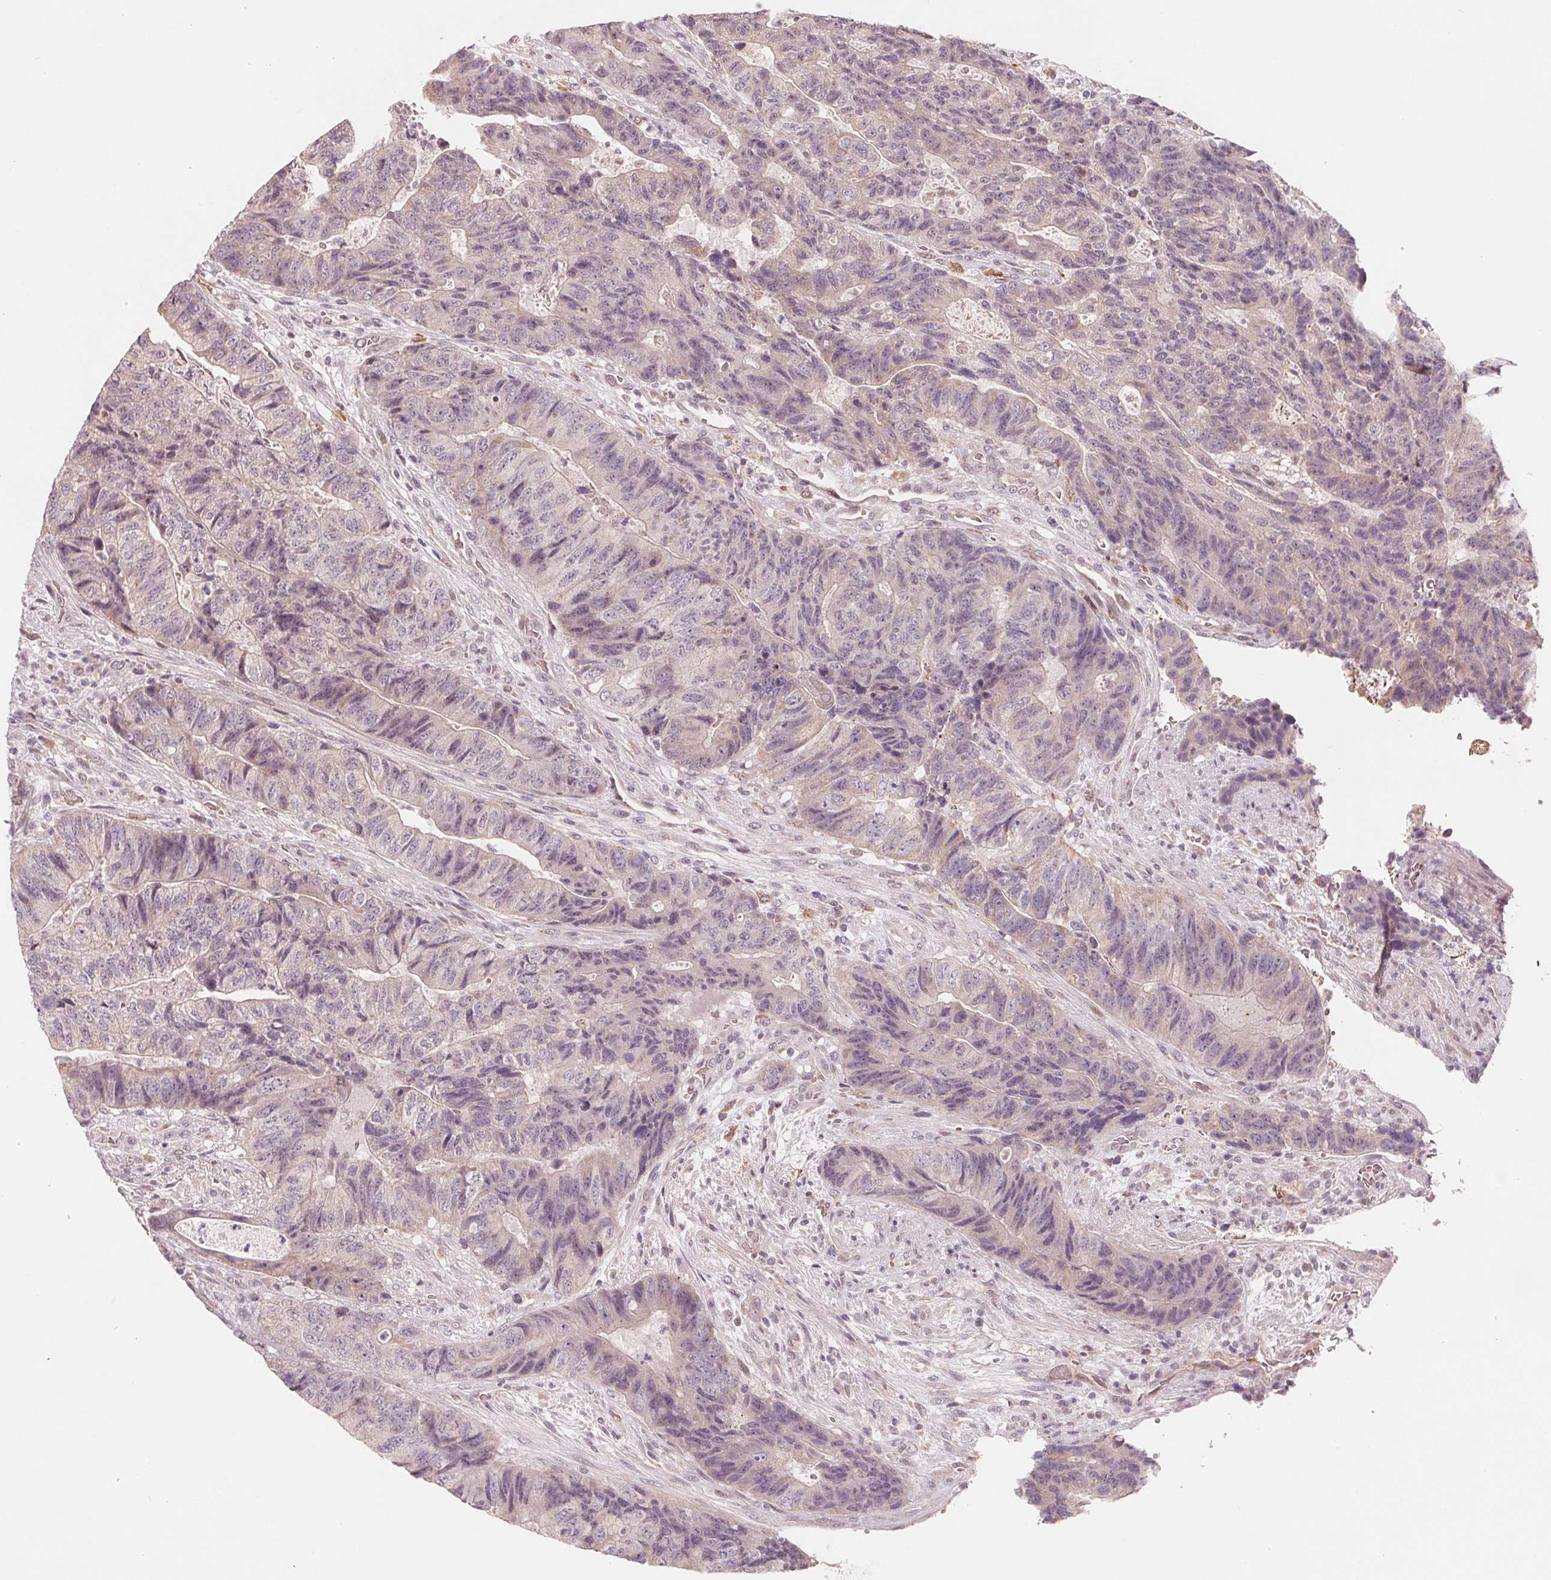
{"staining": {"intensity": "weak", "quantity": "<25%", "location": "cytoplasmic/membranous"}, "tissue": "colorectal cancer", "cell_type": "Tumor cells", "image_type": "cancer", "snomed": [{"axis": "morphology", "description": "Normal tissue, NOS"}, {"axis": "morphology", "description": "Adenocarcinoma, NOS"}, {"axis": "topography", "description": "Colon"}], "caption": "DAB immunohistochemical staining of human colorectal cancer (adenocarcinoma) displays no significant positivity in tumor cells.", "gene": "IL9R", "patient": {"sex": "female", "age": 48}}